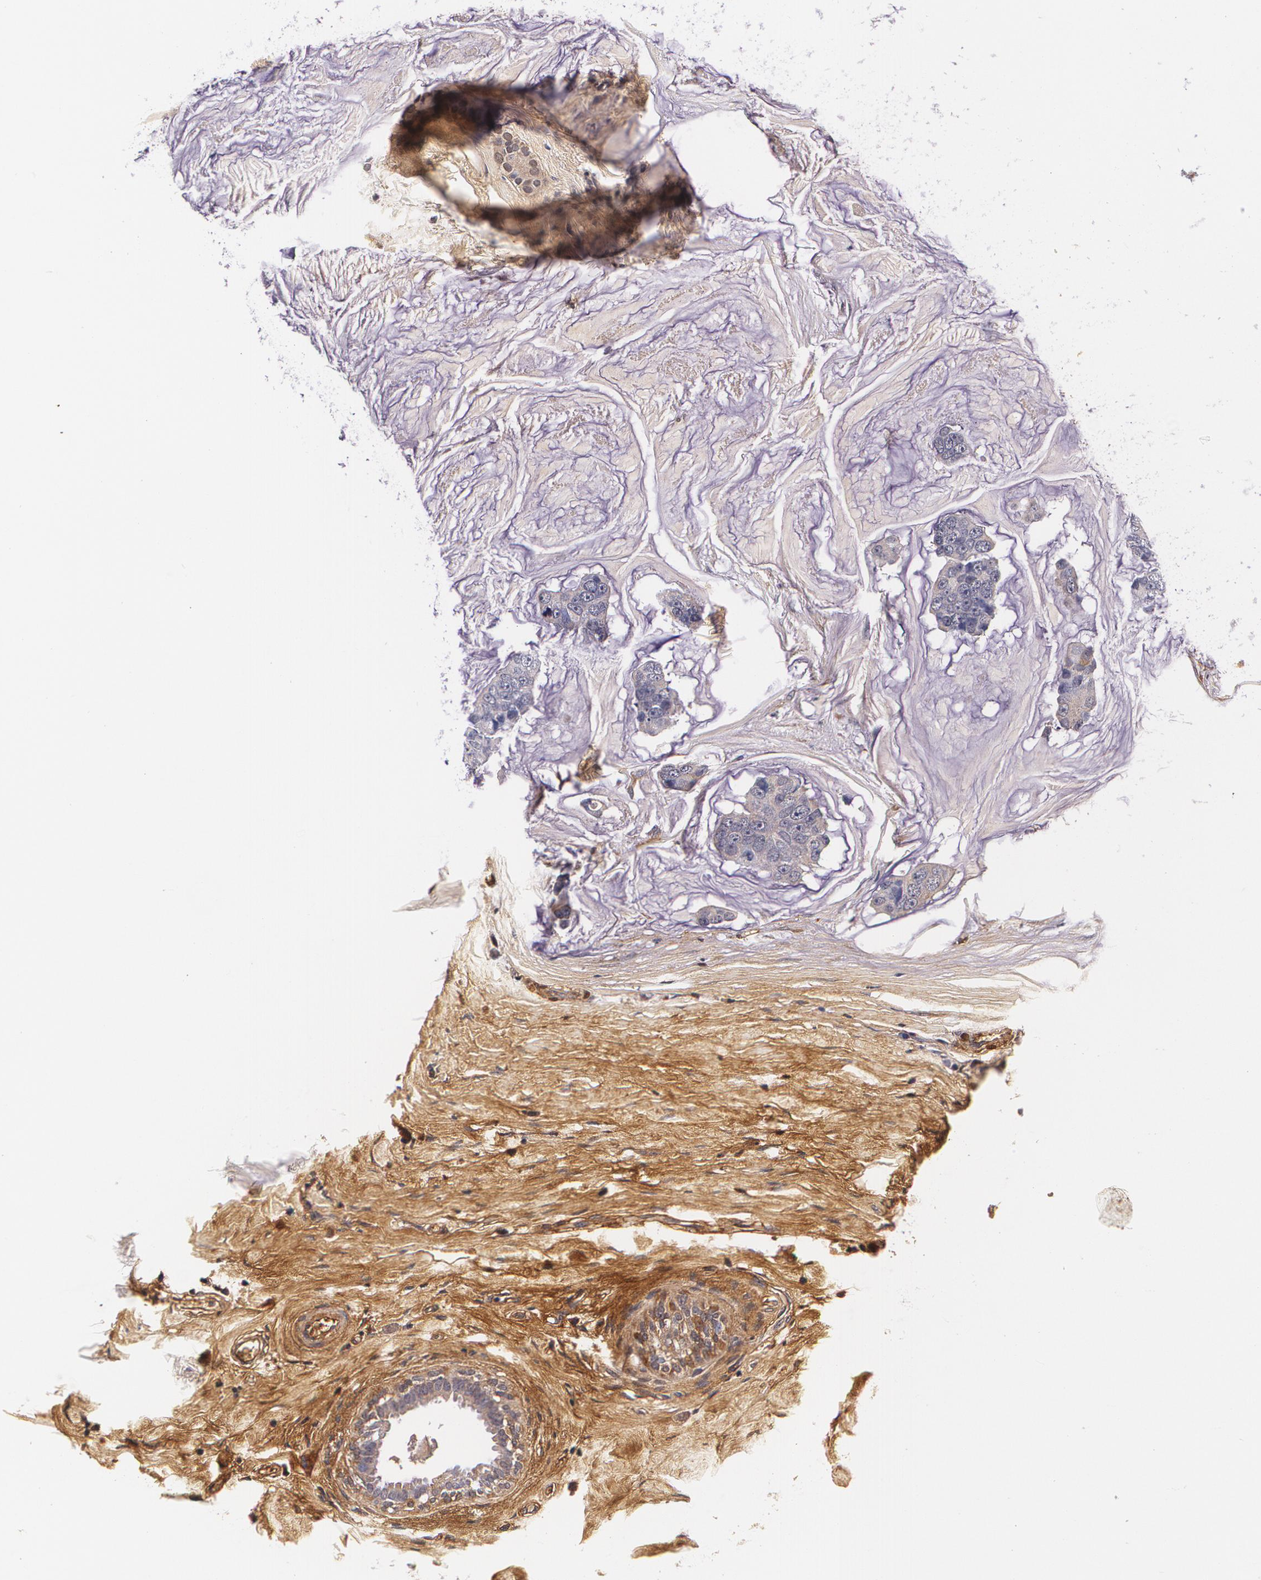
{"staining": {"intensity": "weak", "quantity": "<25%", "location": "cytoplasmic/membranous"}, "tissue": "breast cancer", "cell_type": "Tumor cells", "image_type": "cancer", "snomed": [{"axis": "morphology", "description": "Normal tissue, NOS"}, {"axis": "morphology", "description": "Duct carcinoma"}, {"axis": "topography", "description": "Breast"}], "caption": "IHC micrograph of neoplastic tissue: breast cancer (intraductal carcinoma) stained with DAB reveals no significant protein expression in tumor cells. The staining was performed using DAB (3,3'-diaminobenzidine) to visualize the protein expression in brown, while the nuclei were stained in blue with hematoxylin (Magnification: 20x).", "gene": "TTR", "patient": {"sex": "female", "age": 50}}